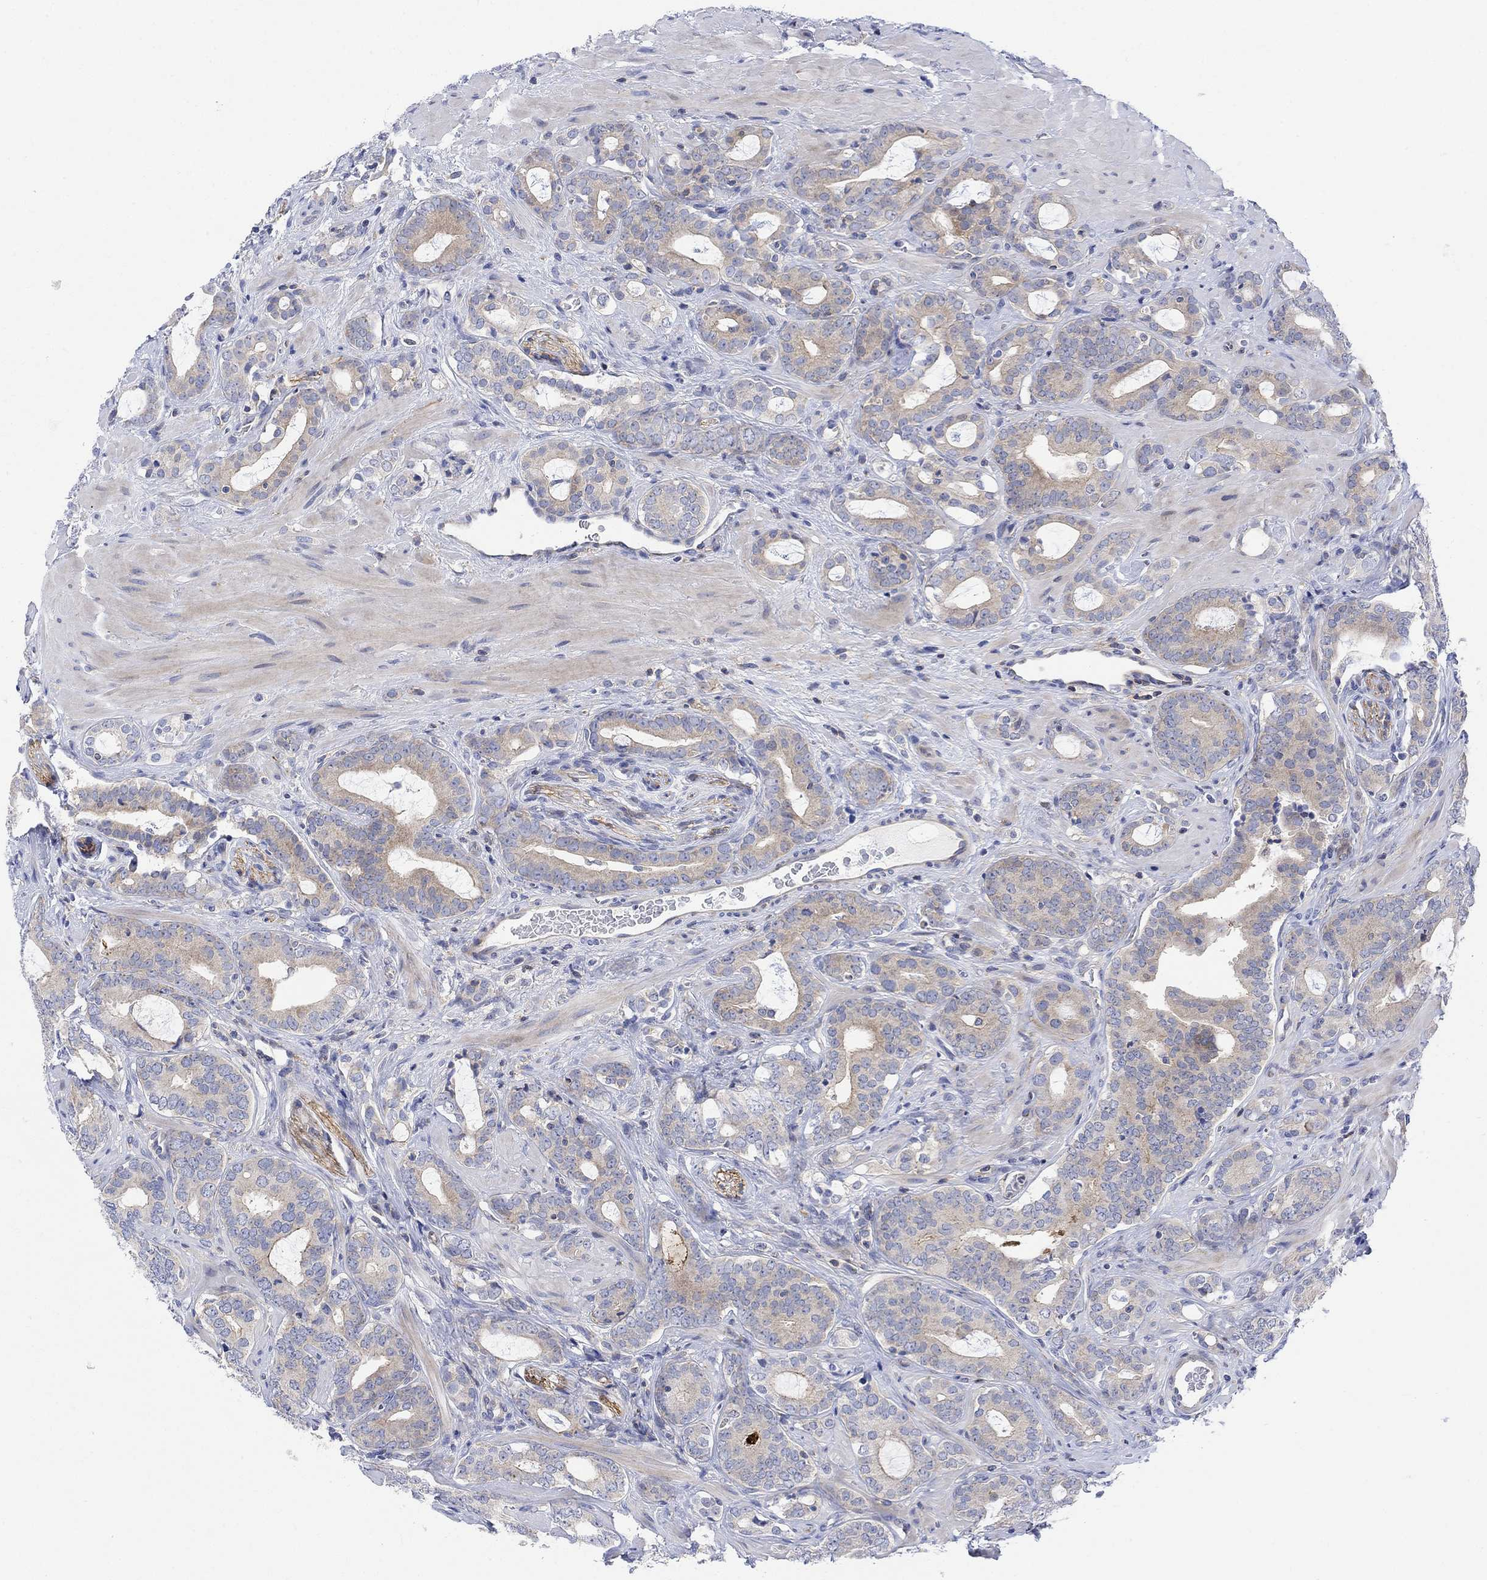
{"staining": {"intensity": "moderate", "quantity": "<25%", "location": "cytoplasmic/membranous"}, "tissue": "prostate cancer", "cell_type": "Tumor cells", "image_type": "cancer", "snomed": [{"axis": "morphology", "description": "Adenocarcinoma, NOS"}, {"axis": "topography", "description": "Prostate"}], "caption": "A histopathology image of human prostate adenocarcinoma stained for a protein reveals moderate cytoplasmic/membranous brown staining in tumor cells.", "gene": "ARSK", "patient": {"sex": "male", "age": 55}}